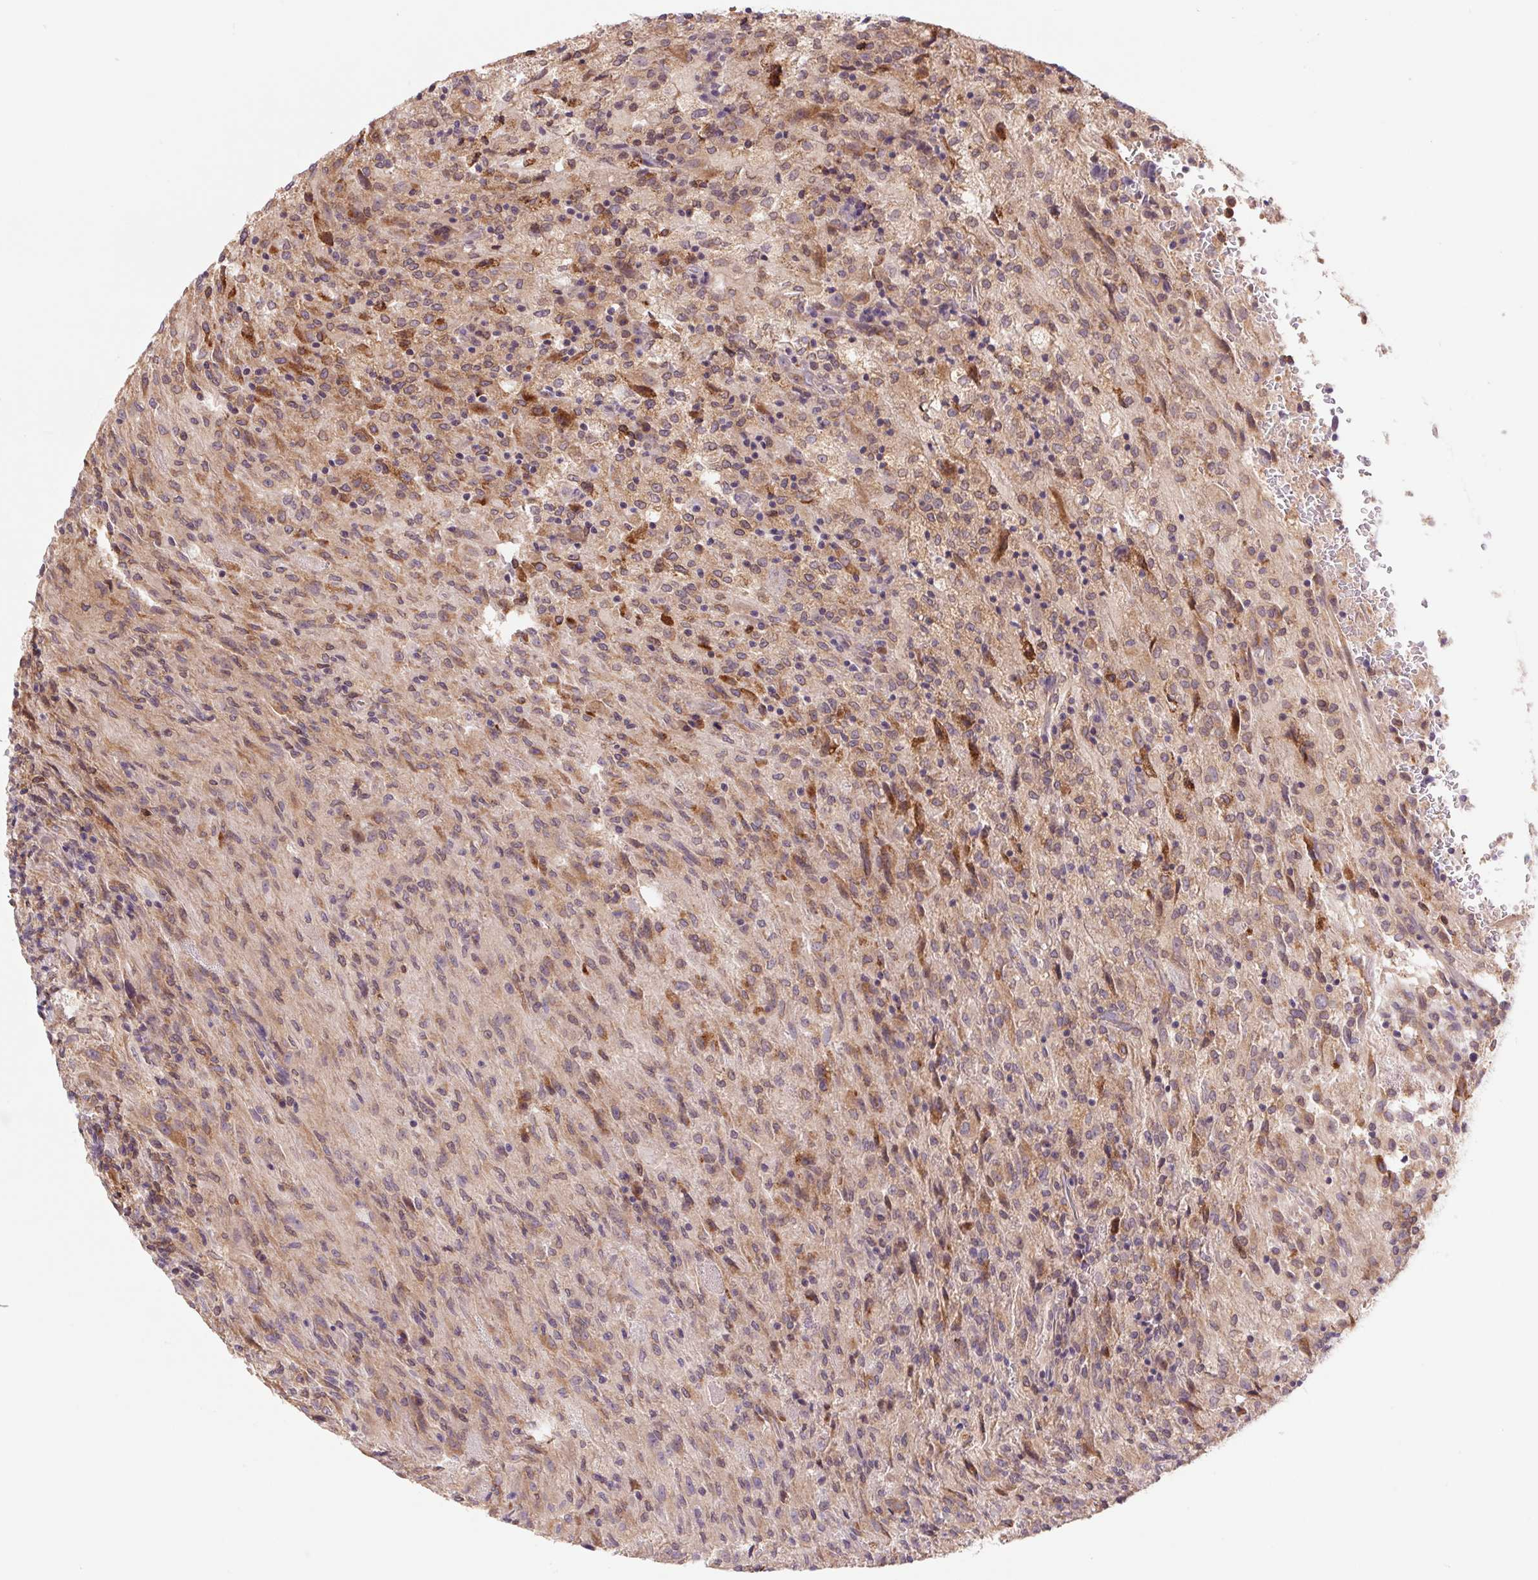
{"staining": {"intensity": "weak", "quantity": "25%-75%", "location": "cytoplasmic/membranous,nuclear"}, "tissue": "glioma", "cell_type": "Tumor cells", "image_type": "cancer", "snomed": [{"axis": "morphology", "description": "Glioma, malignant, High grade"}, {"axis": "topography", "description": "Brain"}], "caption": "An image of human glioma stained for a protein exhibits weak cytoplasmic/membranous and nuclear brown staining in tumor cells. (Brightfield microscopy of DAB IHC at high magnification).", "gene": "KLHL20", "patient": {"sex": "male", "age": 68}}